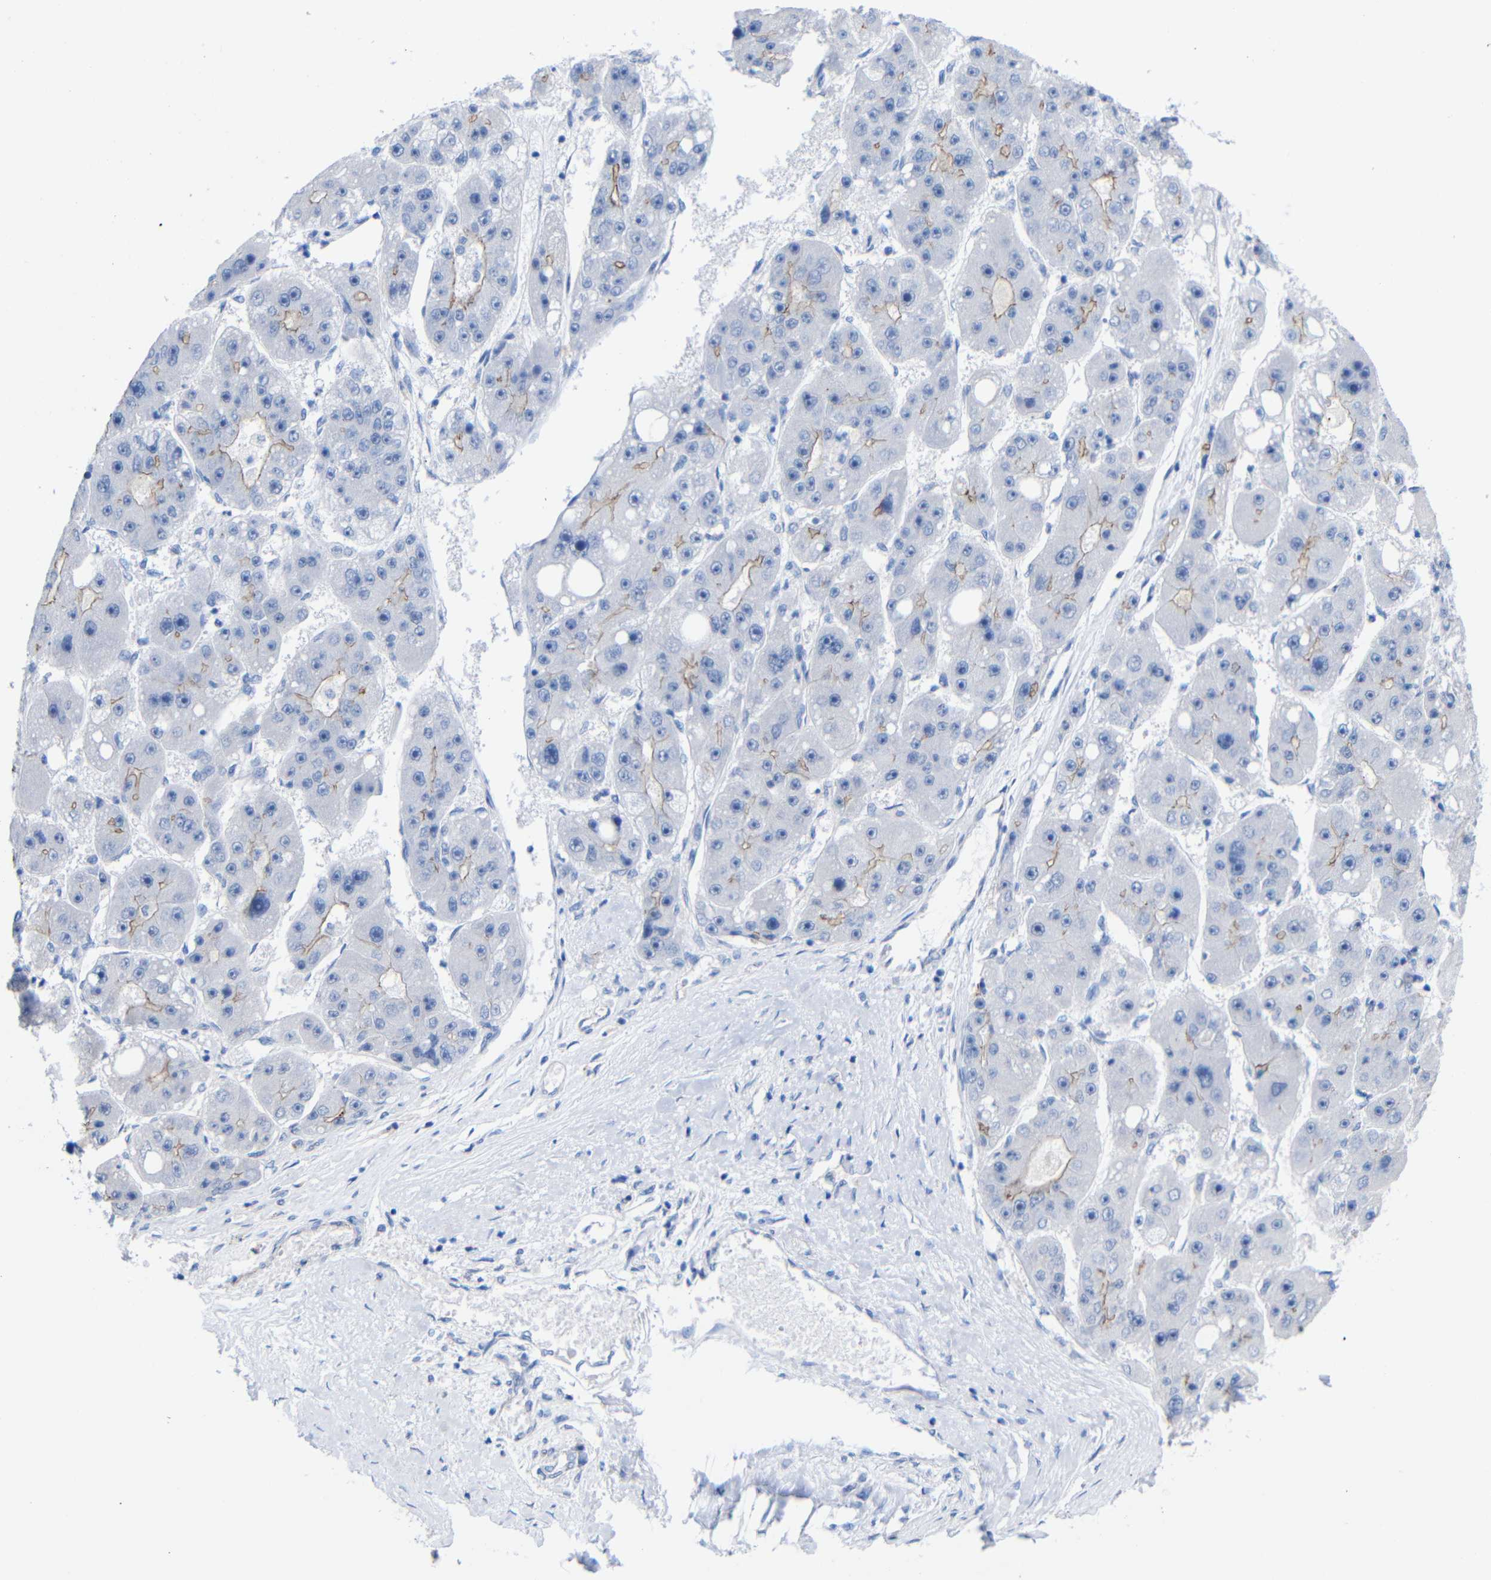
{"staining": {"intensity": "weak", "quantity": "<25%", "location": "cytoplasmic/membranous"}, "tissue": "liver cancer", "cell_type": "Tumor cells", "image_type": "cancer", "snomed": [{"axis": "morphology", "description": "Carcinoma, Hepatocellular, NOS"}, {"axis": "topography", "description": "Liver"}], "caption": "Immunohistochemistry (IHC) photomicrograph of liver cancer stained for a protein (brown), which demonstrates no staining in tumor cells. Brightfield microscopy of immunohistochemistry stained with DAB (3,3'-diaminobenzidine) (brown) and hematoxylin (blue), captured at high magnification.", "gene": "CGNL1", "patient": {"sex": "female", "age": 61}}